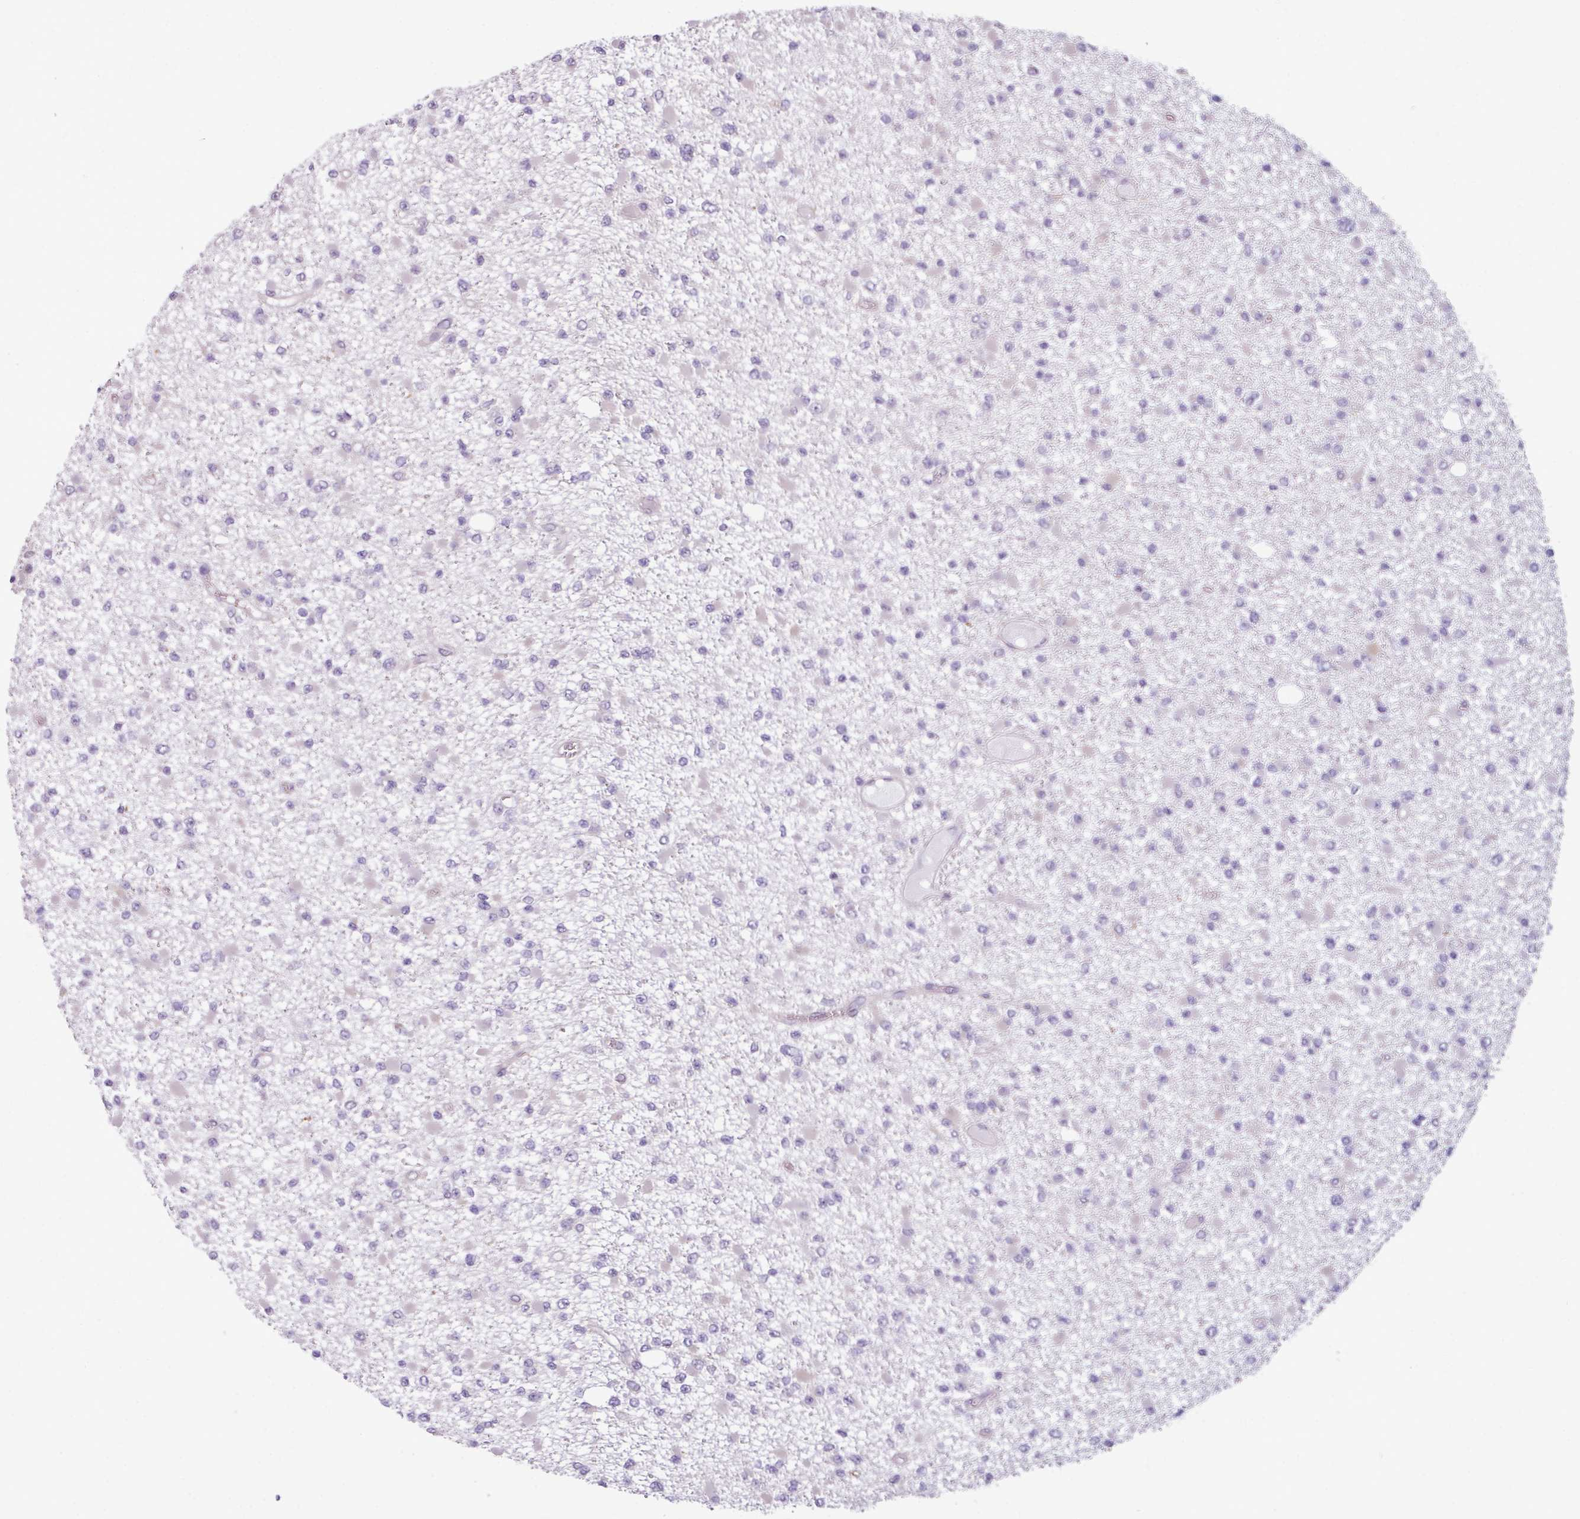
{"staining": {"intensity": "negative", "quantity": "none", "location": "none"}, "tissue": "glioma", "cell_type": "Tumor cells", "image_type": "cancer", "snomed": [{"axis": "morphology", "description": "Glioma, malignant, Low grade"}, {"axis": "topography", "description": "Brain"}], "caption": "IHC of human glioma reveals no expression in tumor cells.", "gene": "TOR1AIP2", "patient": {"sex": "female", "age": 22}}